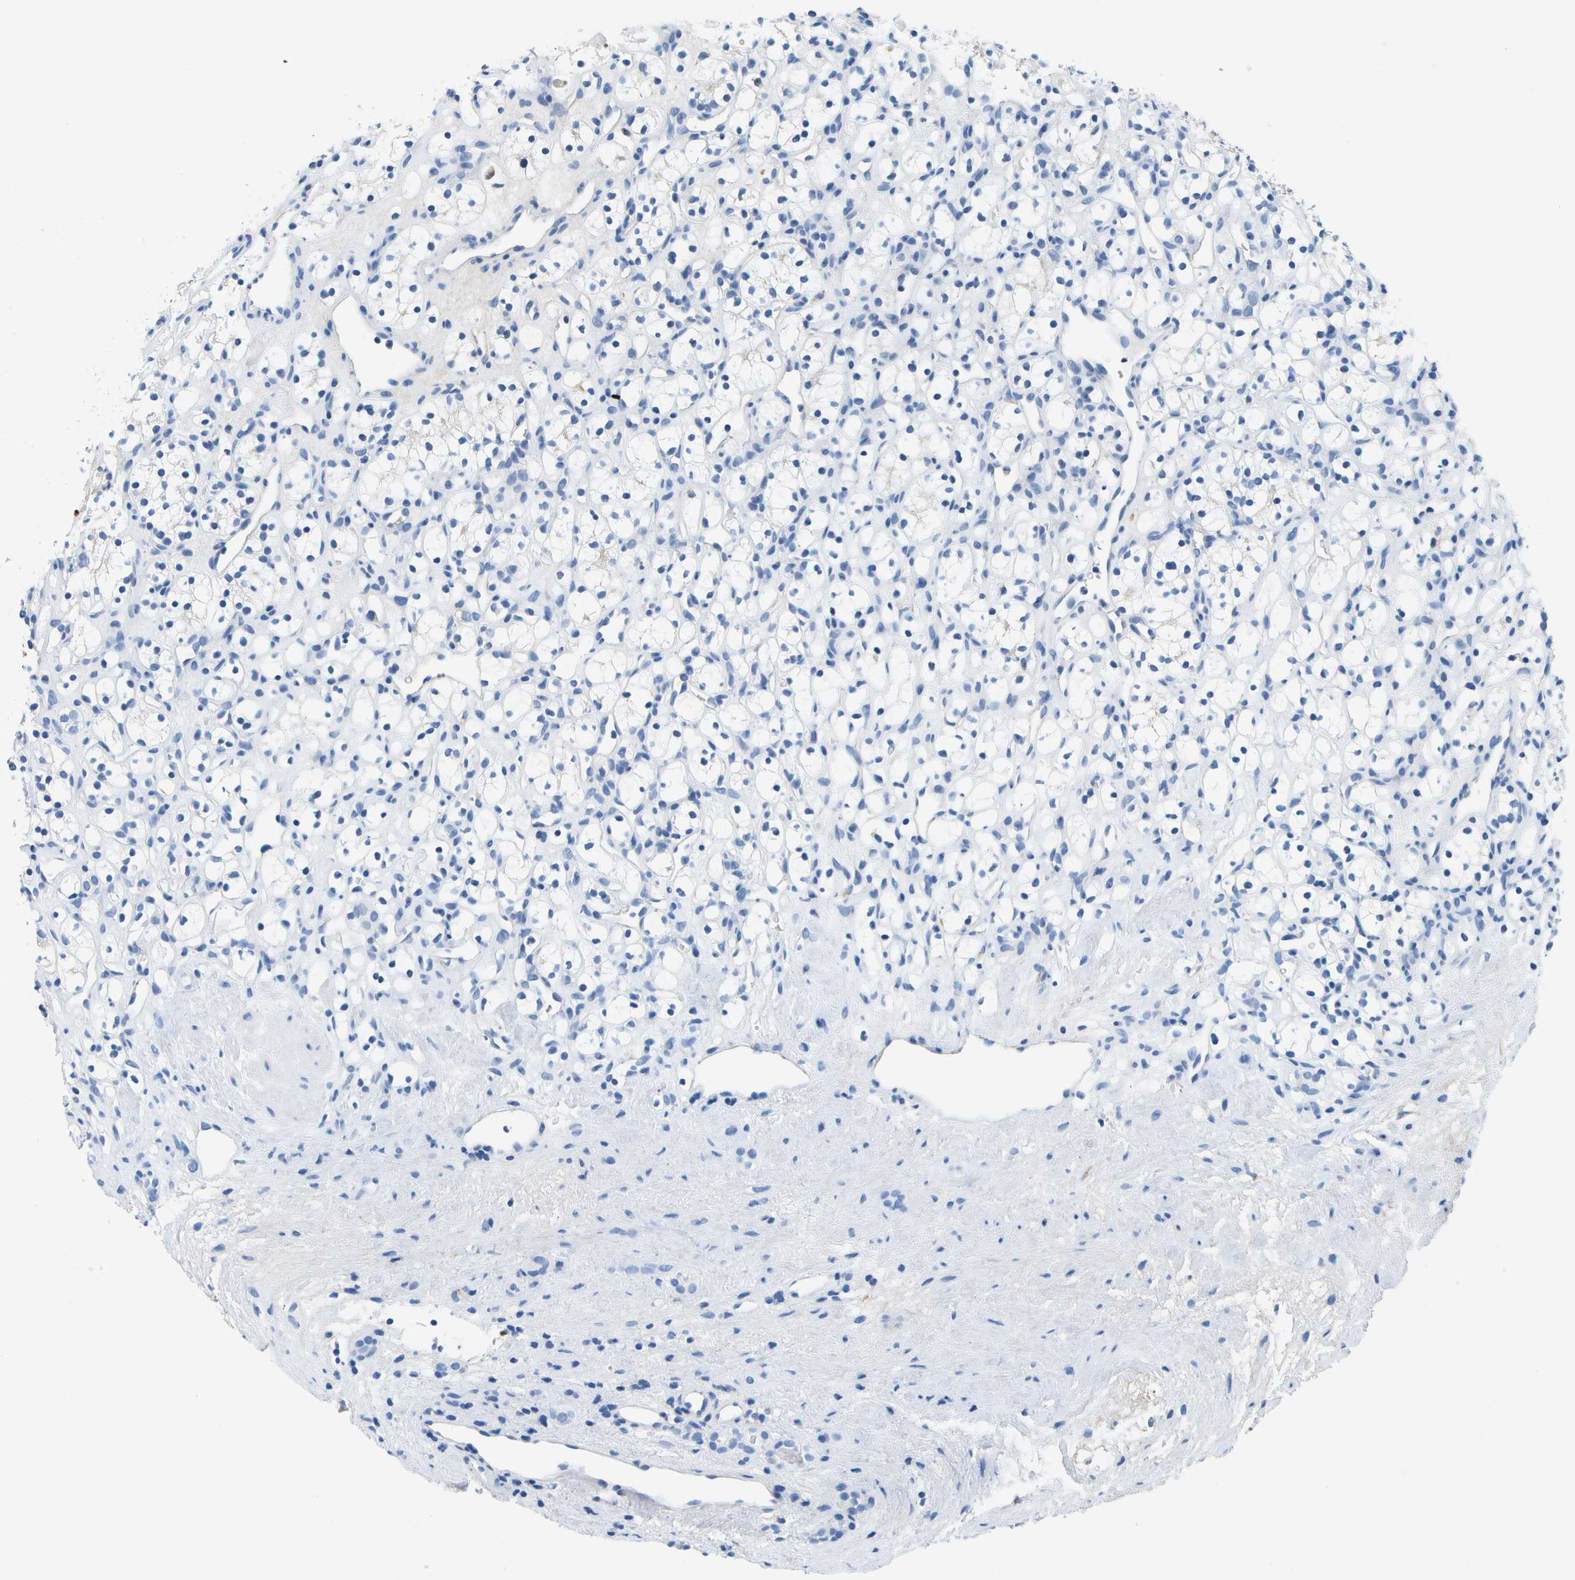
{"staining": {"intensity": "negative", "quantity": "none", "location": "none"}, "tissue": "renal cancer", "cell_type": "Tumor cells", "image_type": "cancer", "snomed": [{"axis": "morphology", "description": "Adenocarcinoma, NOS"}, {"axis": "topography", "description": "Kidney"}], "caption": "This is an immunohistochemistry photomicrograph of human adenocarcinoma (renal). There is no staining in tumor cells.", "gene": "SERPINA1", "patient": {"sex": "female", "age": 60}}